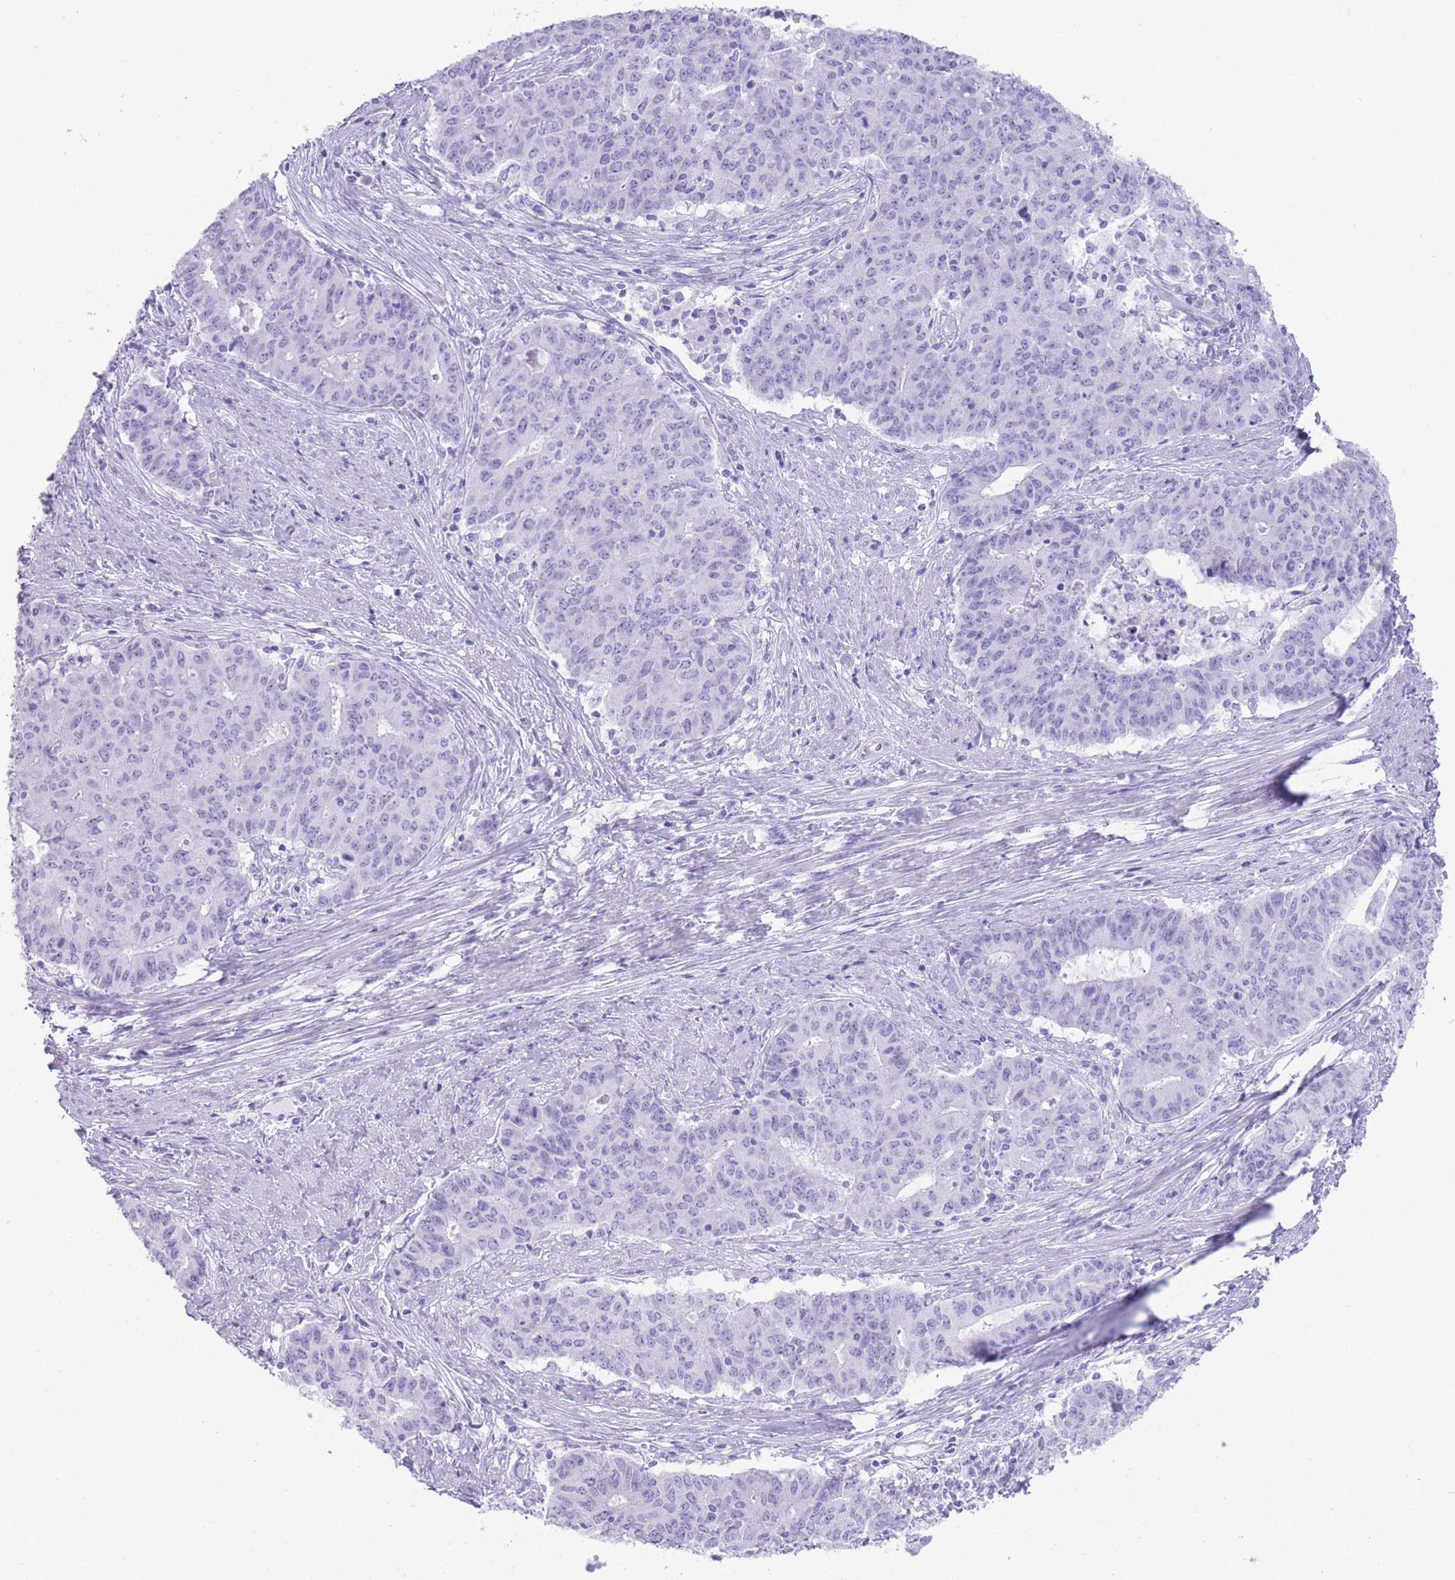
{"staining": {"intensity": "negative", "quantity": "none", "location": "none"}, "tissue": "endometrial cancer", "cell_type": "Tumor cells", "image_type": "cancer", "snomed": [{"axis": "morphology", "description": "Adenocarcinoma, NOS"}, {"axis": "topography", "description": "Endometrium"}], "caption": "There is no significant staining in tumor cells of endometrial cancer.", "gene": "ELOA2", "patient": {"sex": "female", "age": 59}}